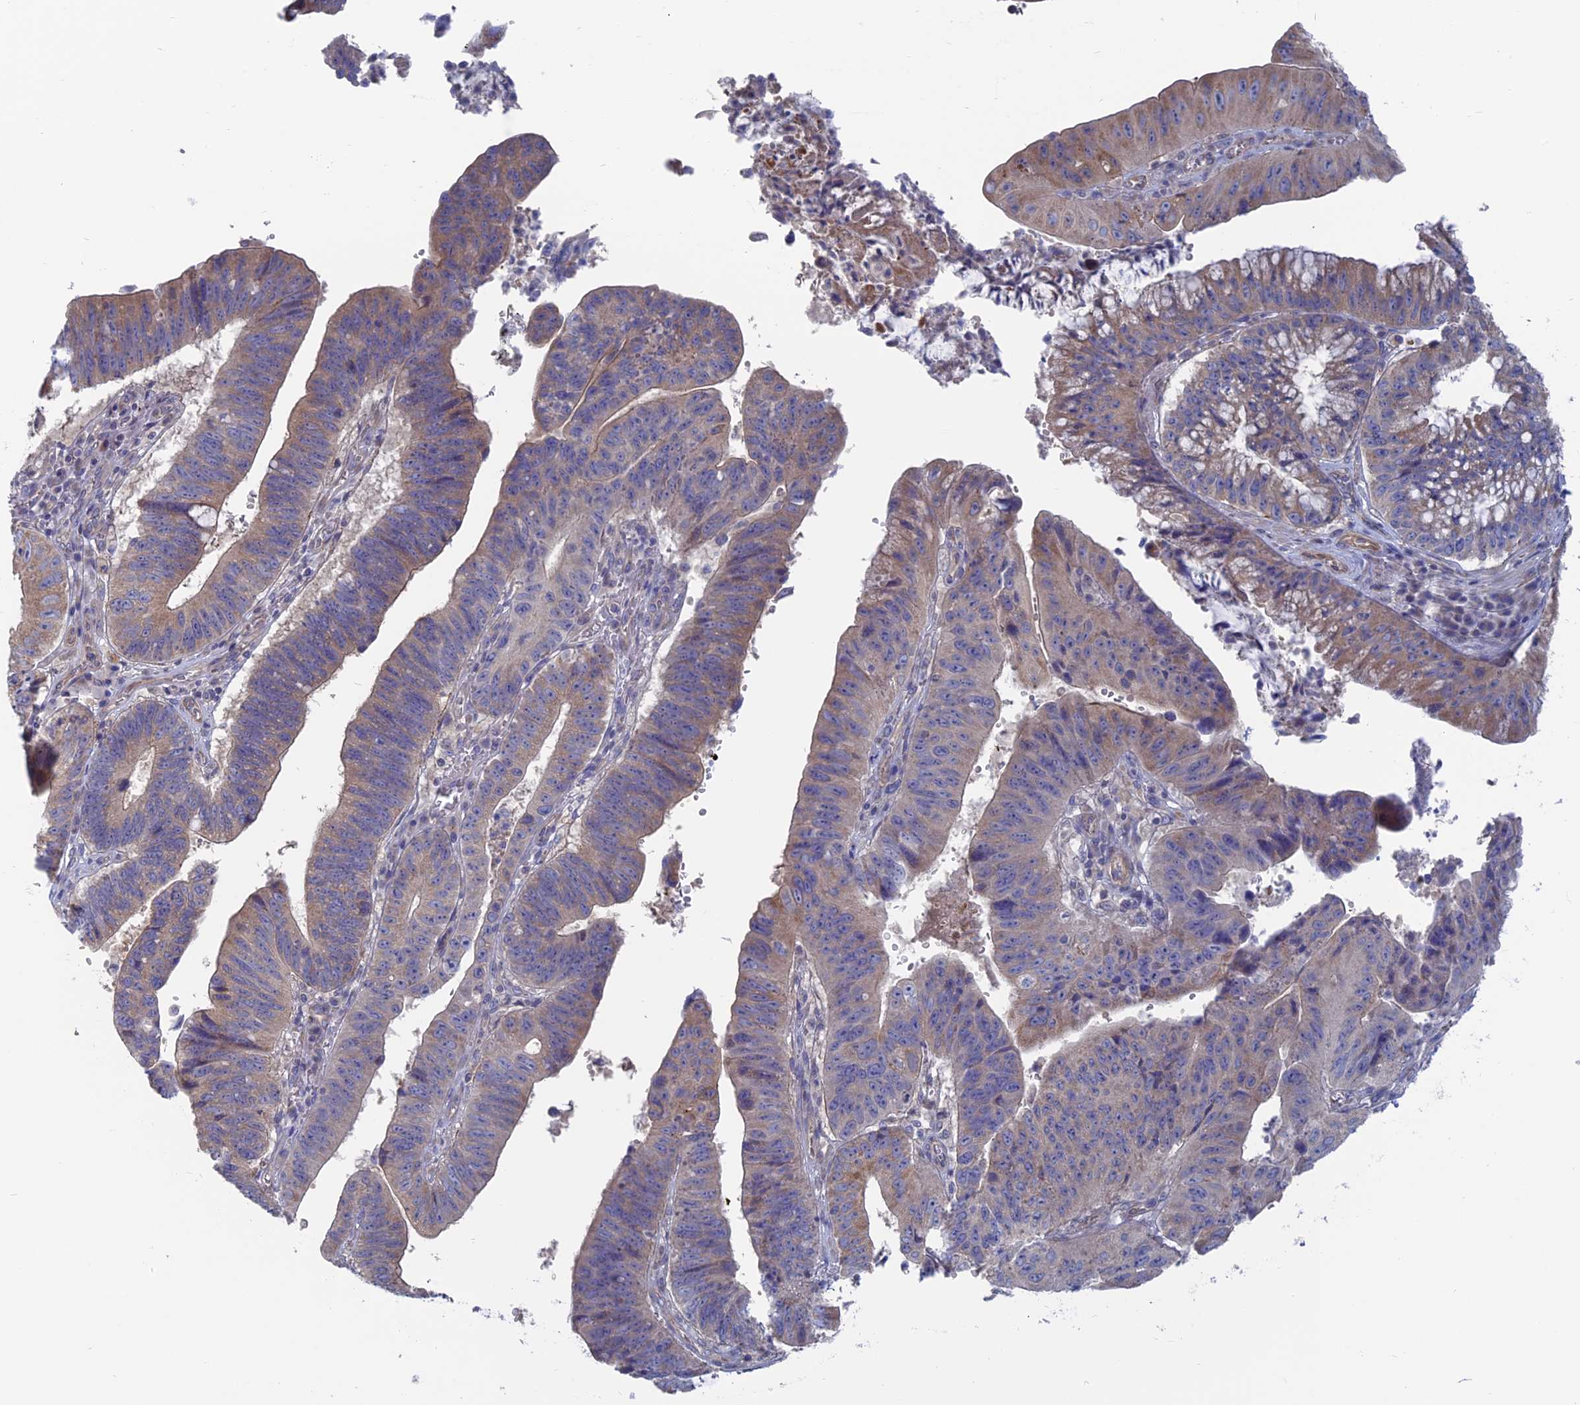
{"staining": {"intensity": "moderate", "quantity": "<25%", "location": "cytoplasmic/membranous"}, "tissue": "stomach cancer", "cell_type": "Tumor cells", "image_type": "cancer", "snomed": [{"axis": "morphology", "description": "Adenocarcinoma, NOS"}, {"axis": "topography", "description": "Stomach"}], "caption": "Stomach cancer (adenocarcinoma) tissue shows moderate cytoplasmic/membranous expression in approximately <25% of tumor cells Using DAB (brown) and hematoxylin (blue) stains, captured at high magnification using brightfield microscopy.", "gene": "TBC1D30", "patient": {"sex": "male", "age": 59}}